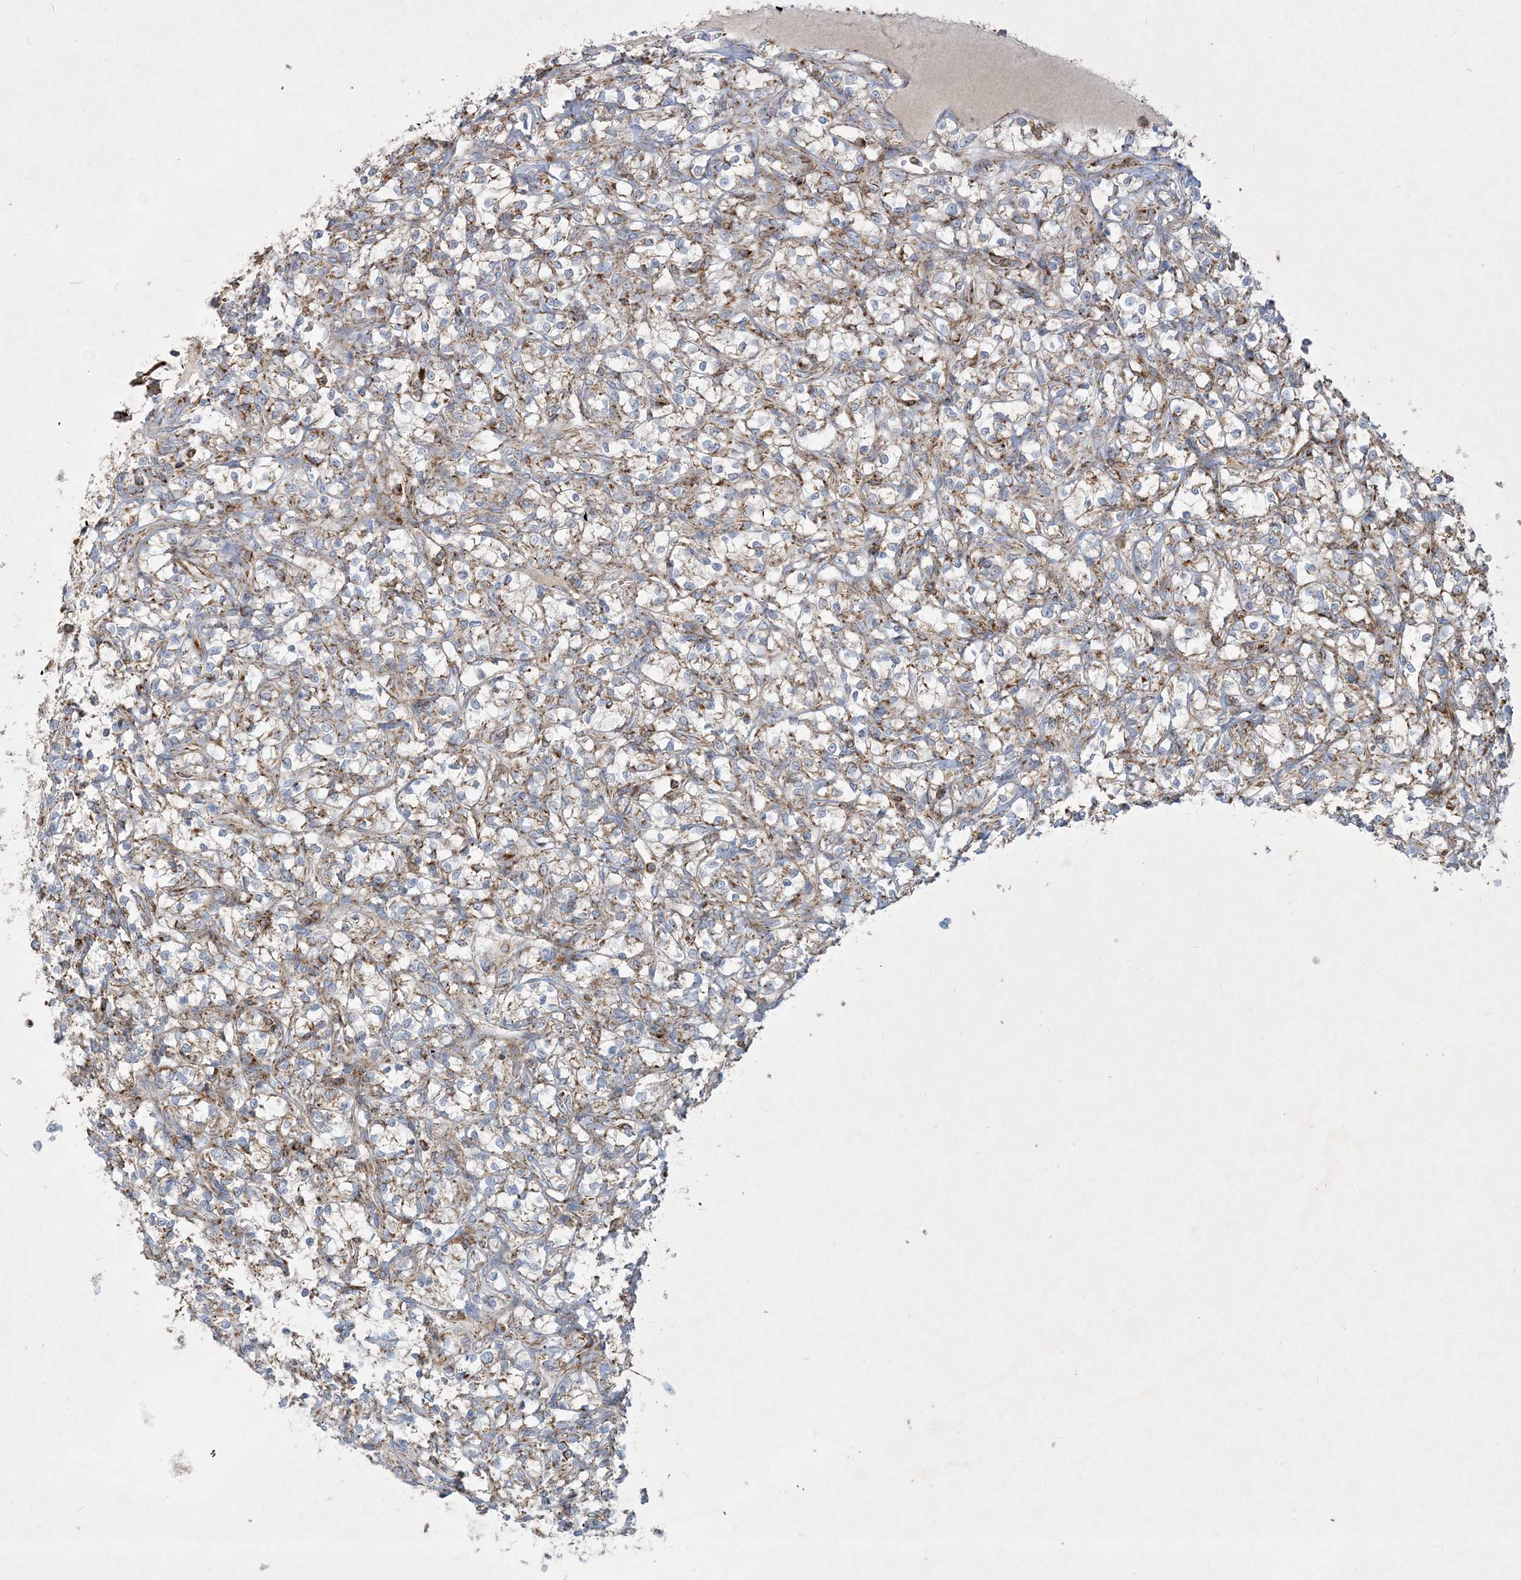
{"staining": {"intensity": "moderate", "quantity": ">75%", "location": "cytoplasmic/membranous"}, "tissue": "renal cancer", "cell_type": "Tumor cells", "image_type": "cancer", "snomed": [{"axis": "morphology", "description": "Adenocarcinoma, NOS"}, {"axis": "topography", "description": "Kidney"}], "caption": "Adenocarcinoma (renal) stained with a protein marker demonstrates moderate staining in tumor cells.", "gene": "BEND4", "patient": {"sex": "female", "age": 69}}